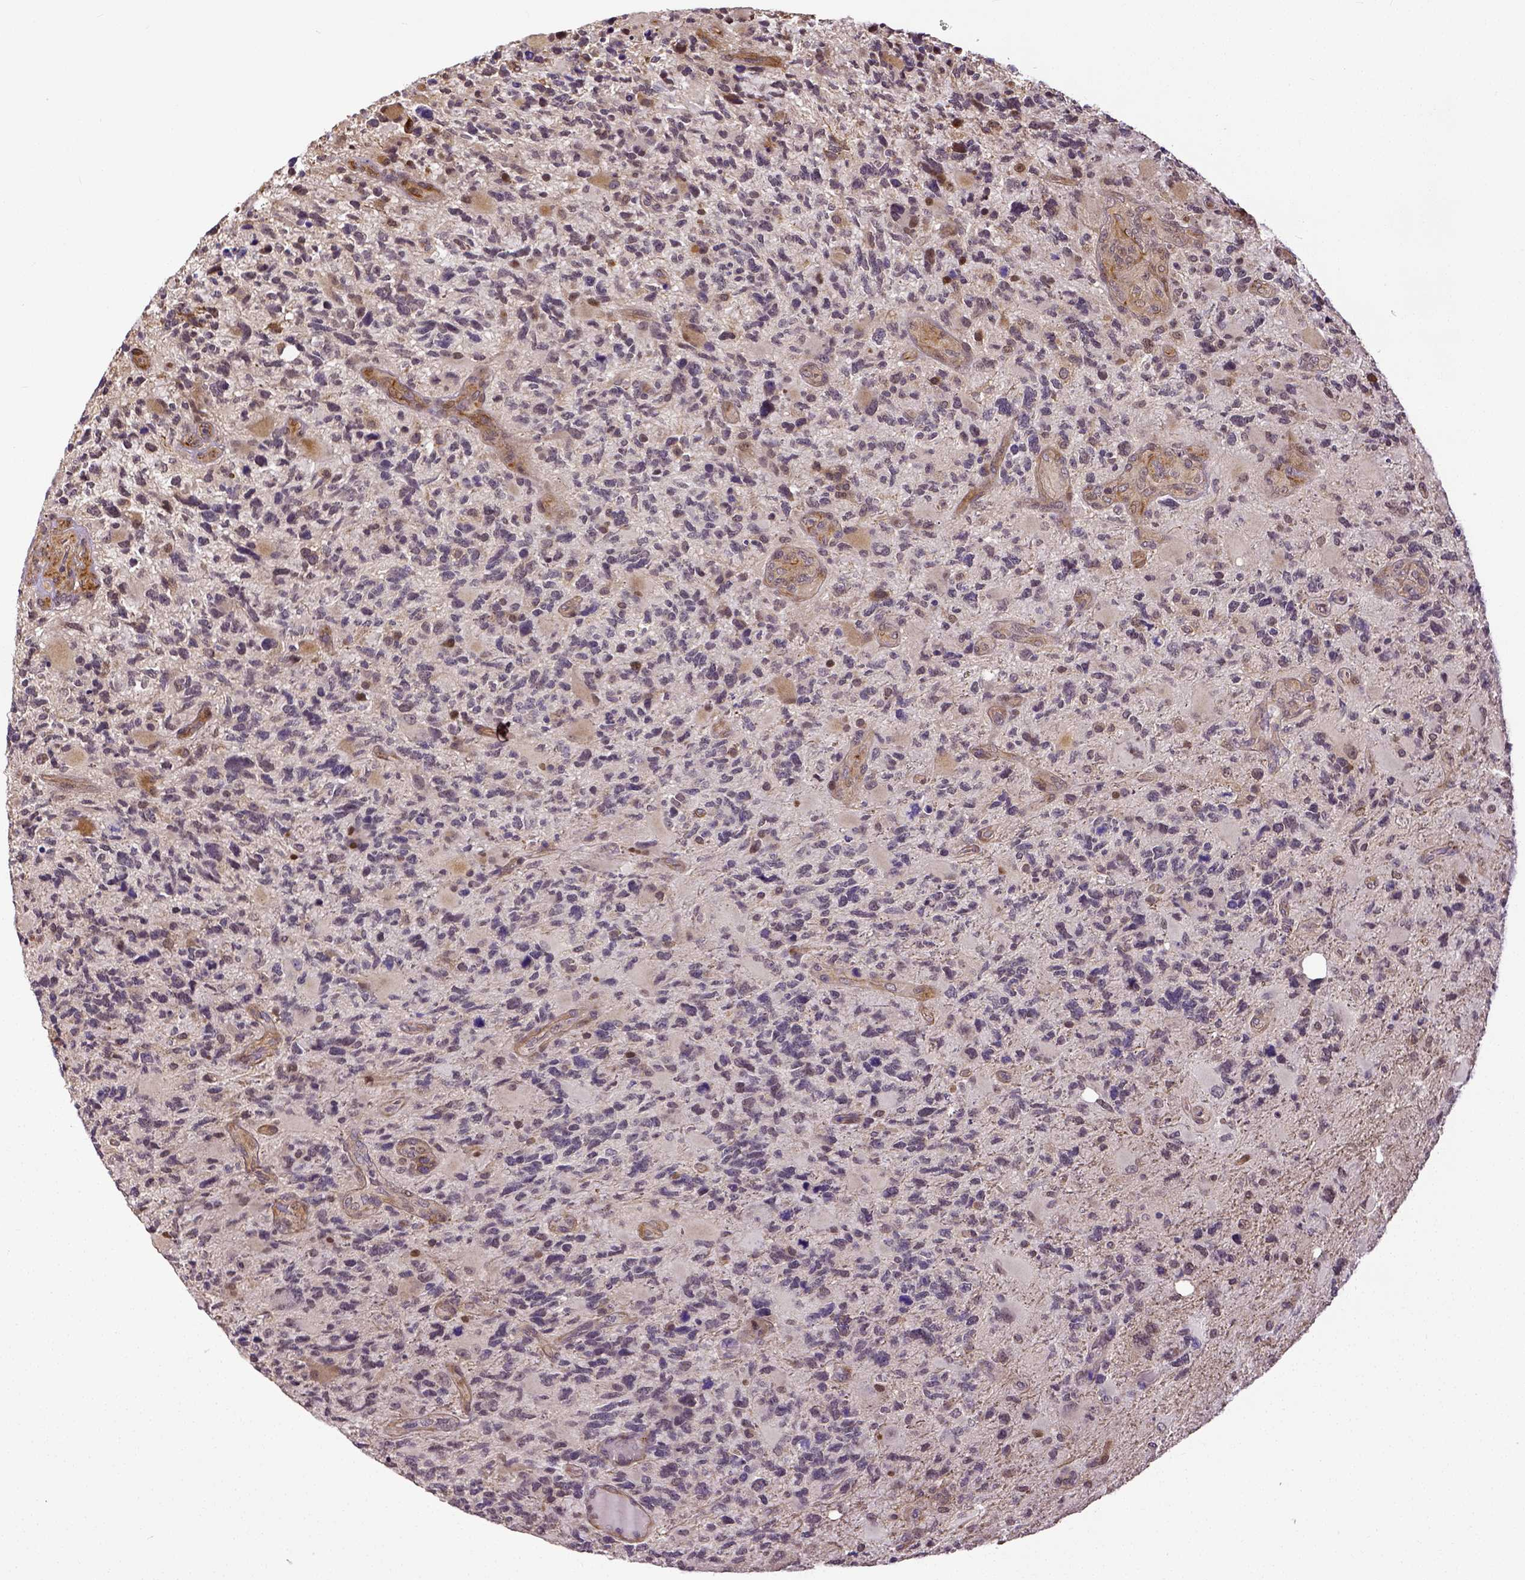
{"staining": {"intensity": "negative", "quantity": "none", "location": "none"}, "tissue": "glioma", "cell_type": "Tumor cells", "image_type": "cancer", "snomed": [{"axis": "morphology", "description": "Glioma, malignant, High grade"}, {"axis": "topography", "description": "Brain"}], "caption": "This is an IHC photomicrograph of glioma. There is no expression in tumor cells.", "gene": "DICER1", "patient": {"sex": "female", "age": 71}}